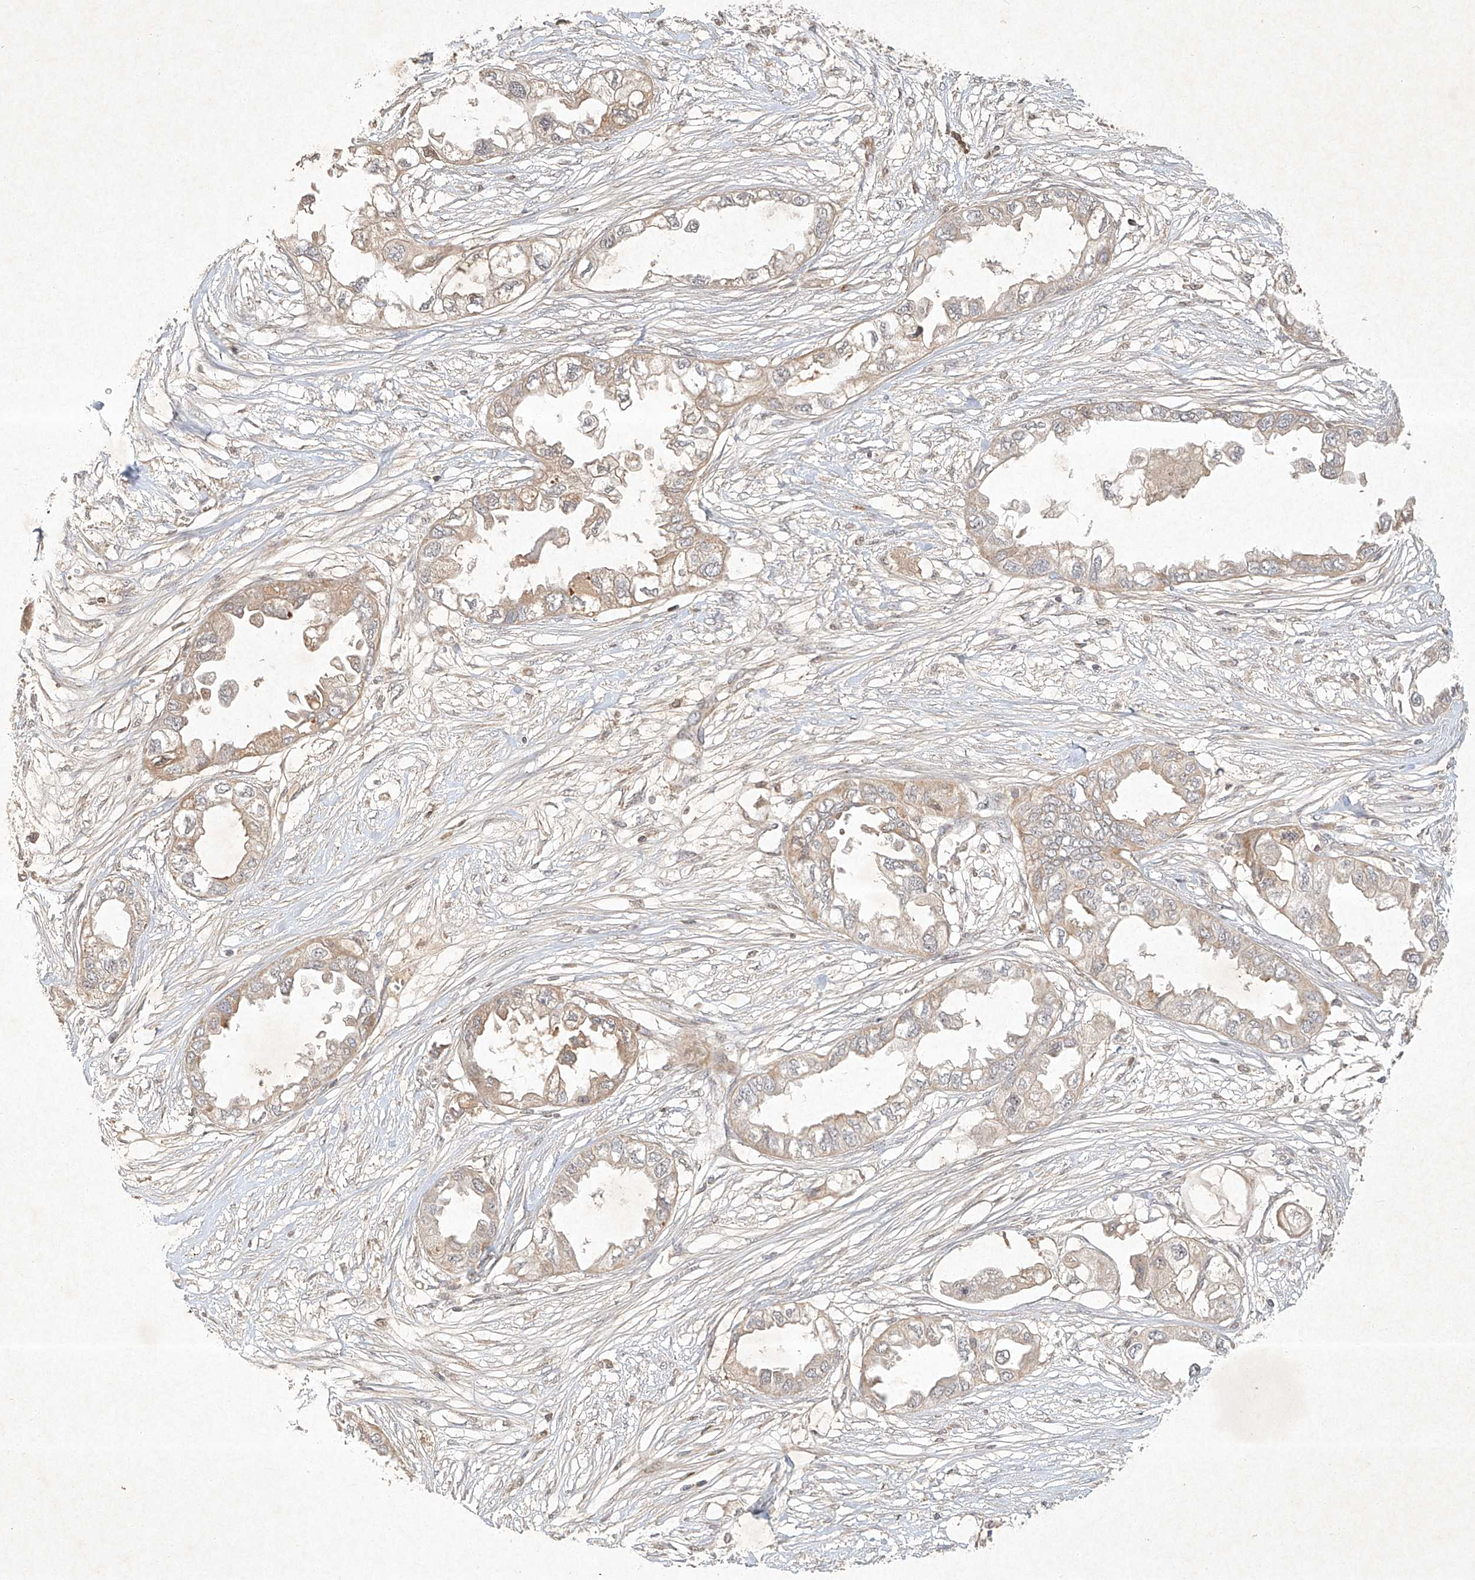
{"staining": {"intensity": "weak", "quantity": "25%-75%", "location": "cytoplasmic/membranous"}, "tissue": "endometrial cancer", "cell_type": "Tumor cells", "image_type": "cancer", "snomed": [{"axis": "morphology", "description": "Adenocarcinoma, NOS"}, {"axis": "topography", "description": "Endometrium"}], "caption": "IHC histopathology image of neoplastic tissue: endometrial adenocarcinoma stained using immunohistochemistry displays low levels of weak protein expression localized specifically in the cytoplasmic/membranous of tumor cells, appearing as a cytoplasmic/membranous brown color.", "gene": "BTRC", "patient": {"sex": "female", "age": 67}}